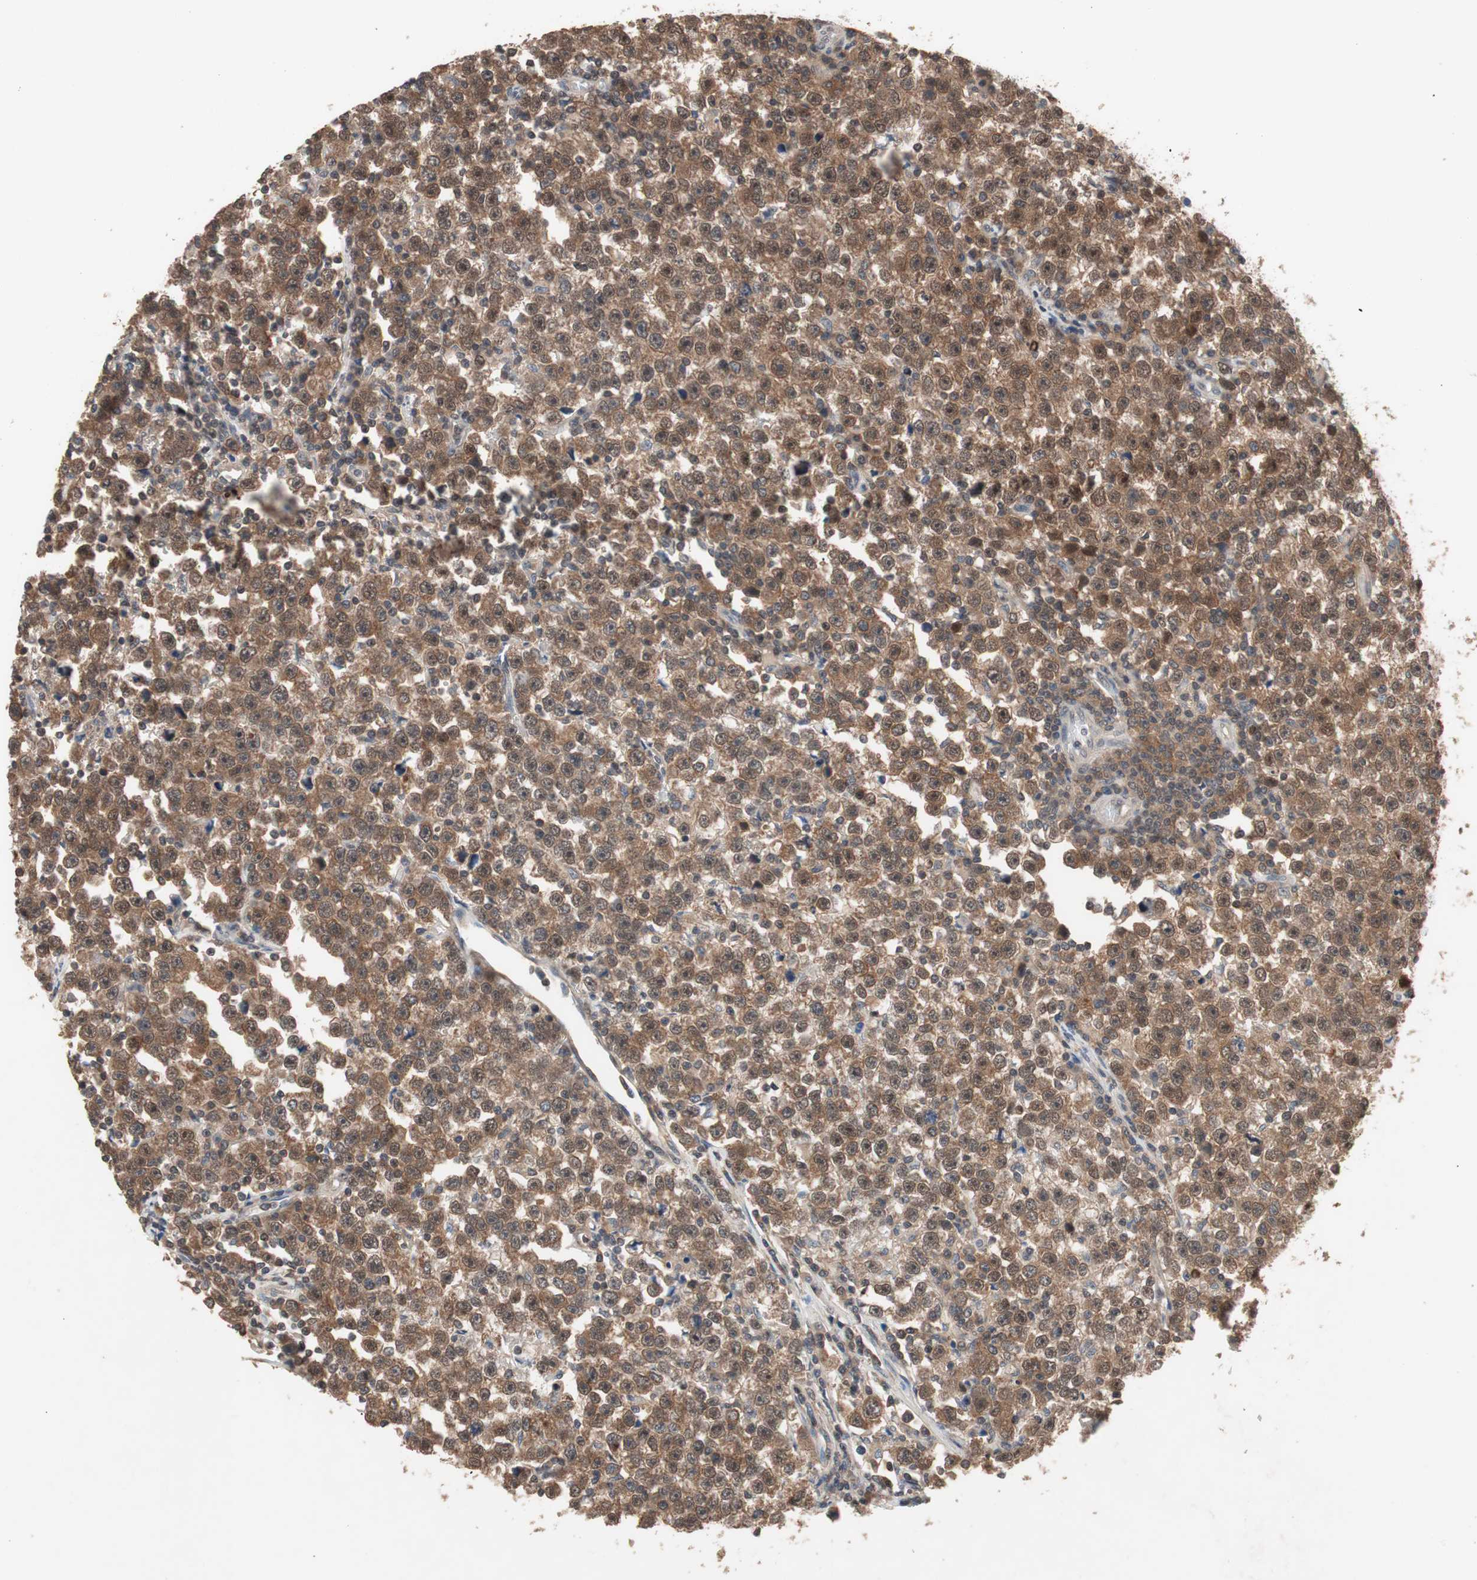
{"staining": {"intensity": "moderate", "quantity": ">75%", "location": "cytoplasmic/membranous,nuclear"}, "tissue": "testis cancer", "cell_type": "Tumor cells", "image_type": "cancer", "snomed": [{"axis": "morphology", "description": "Seminoma, NOS"}, {"axis": "topography", "description": "Testis"}], "caption": "Immunohistochemical staining of testis cancer exhibits moderate cytoplasmic/membranous and nuclear protein positivity in about >75% of tumor cells. (brown staining indicates protein expression, while blue staining denotes nuclei).", "gene": "GART", "patient": {"sex": "male", "age": 43}}